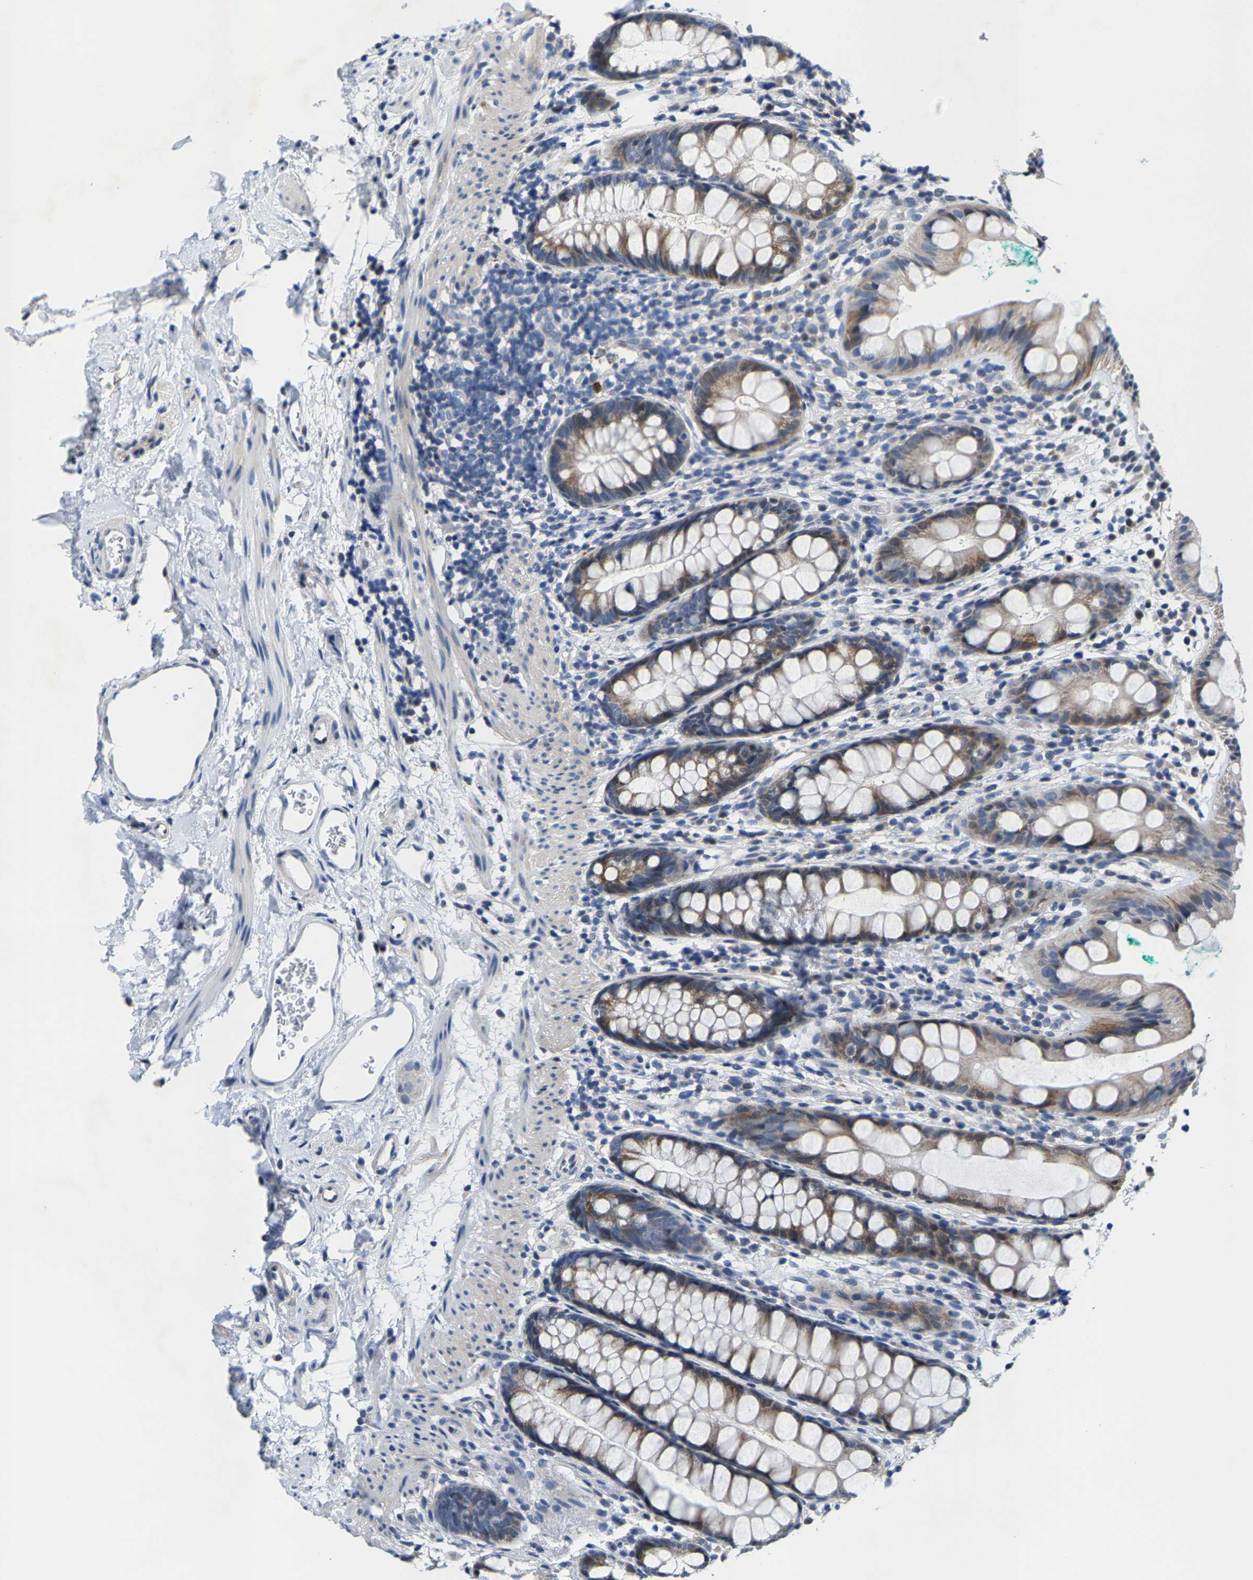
{"staining": {"intensity": "weak", "quantity": ">75%", "location": "cytoplasmic/membranous"}, "tissue": "rectum", "cell_type": "Glandular cells", "image_type": "normal", "snomed": [{"axis": "morphology", "description": "Normal tissue, NOS"}, {"axis": "topography", "description": "Rectum"}], "caption": "Protein expression analysis of normal rectum displays weak cytoplasmic/membranous expression in about >75% of glandular cells. (DAB = brown stain, brightfield microscopy at high magnification).", "gene": "KLHL1", "patient": {"sex": "female", "age": 65}}